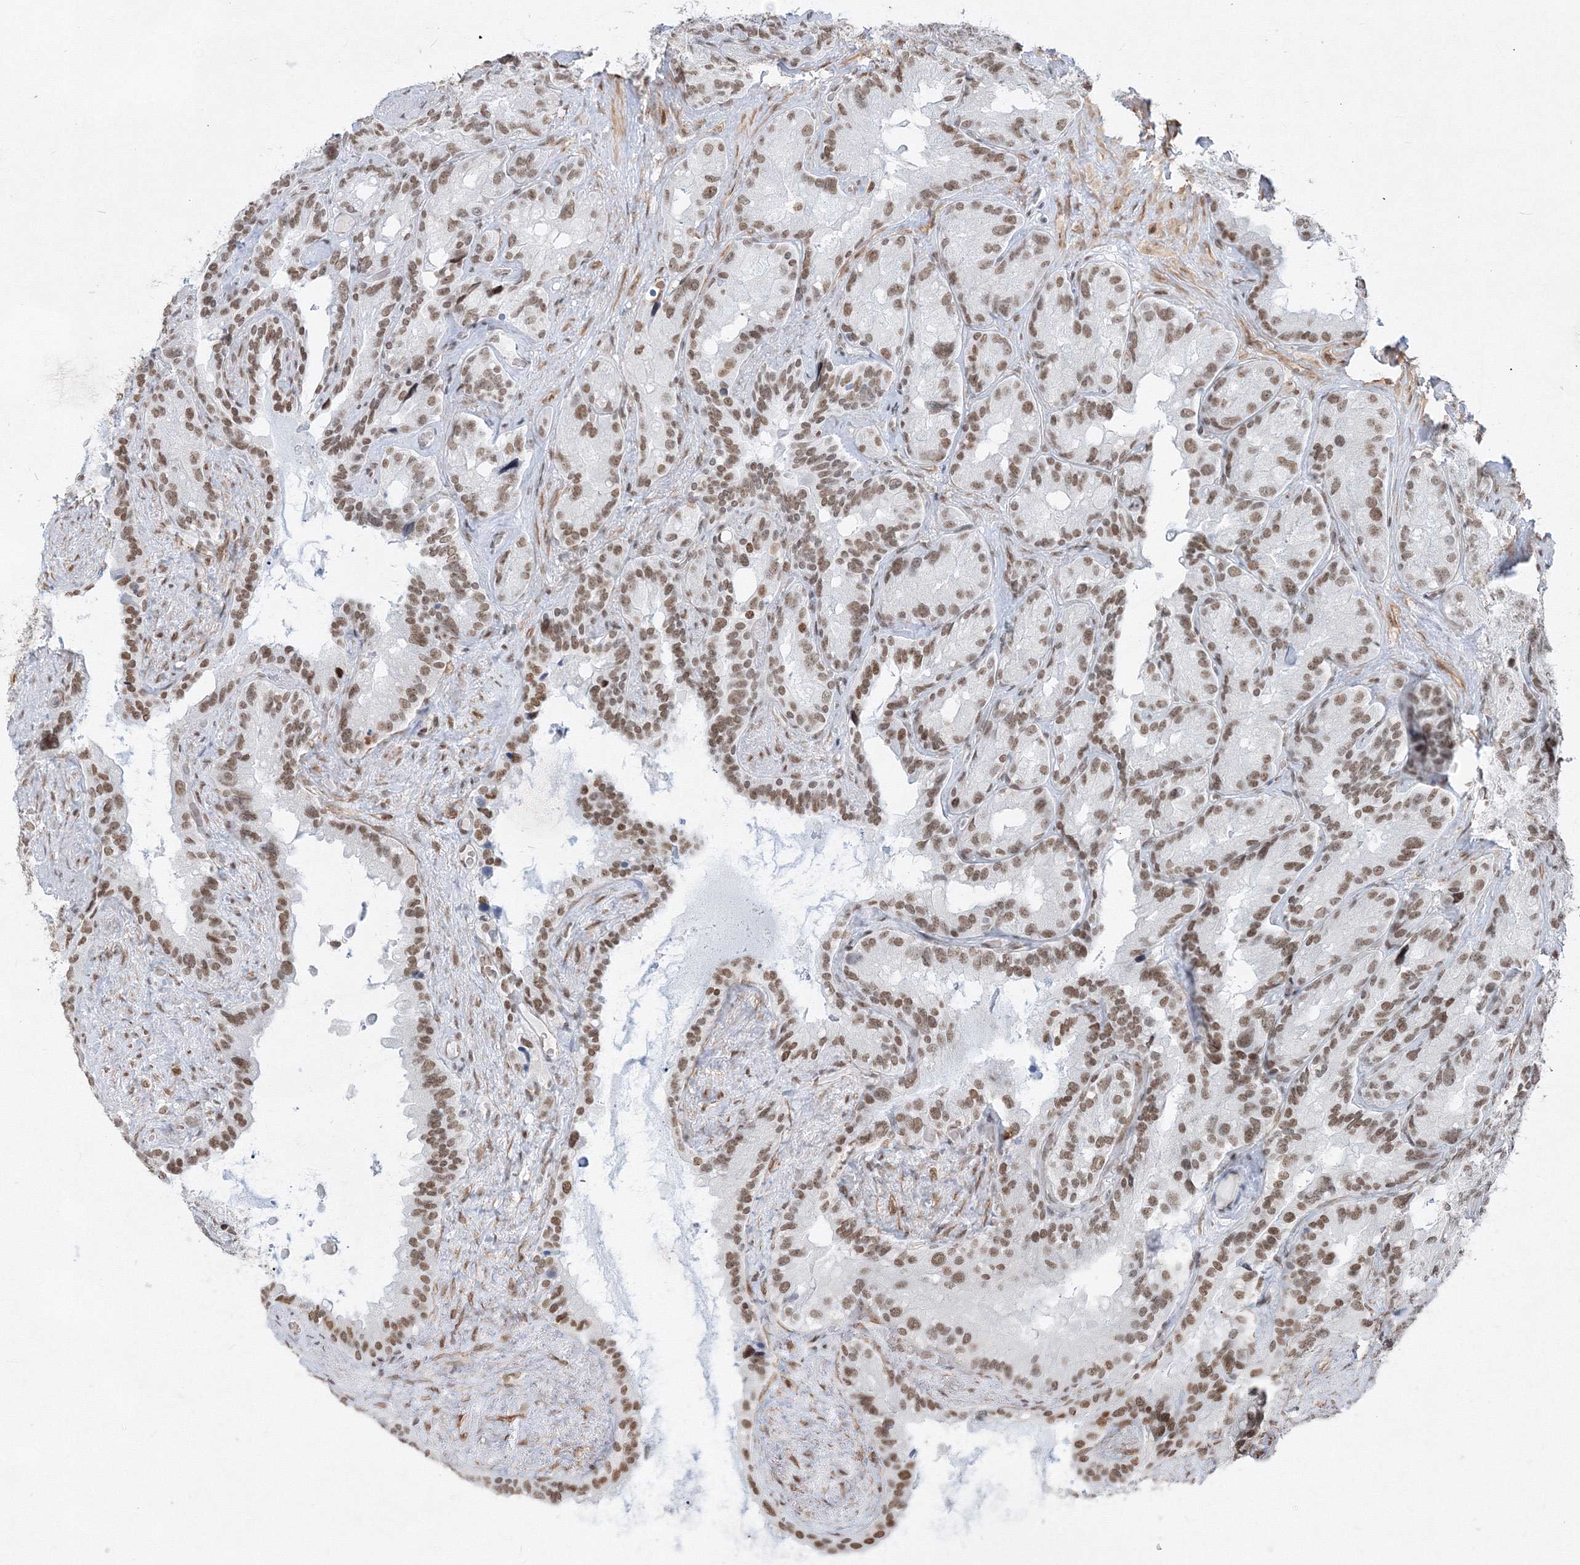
{"staining": {"intensity": "moderate", "quantity": ">75%", "location": "nuclear"}, "tissue": "seminal vesicle", "cell_type": "Glandular cells", "image_type": "normal", "snomed": [{"axis": "morphology", "description": "Normal tissue, NOS"}, {"axis": "topography", "description": "Prostate"}, {"axis": "topography", "description": "Seminal veicle"}], "caption": "Immunohistochemical staining of benign seminal vesicle demonstrates medium levels of moderate nuclear positivity in about >75% of glandular cells.", "gene": "ZNF638", "patient": {"sex": "male", "age": 68}}